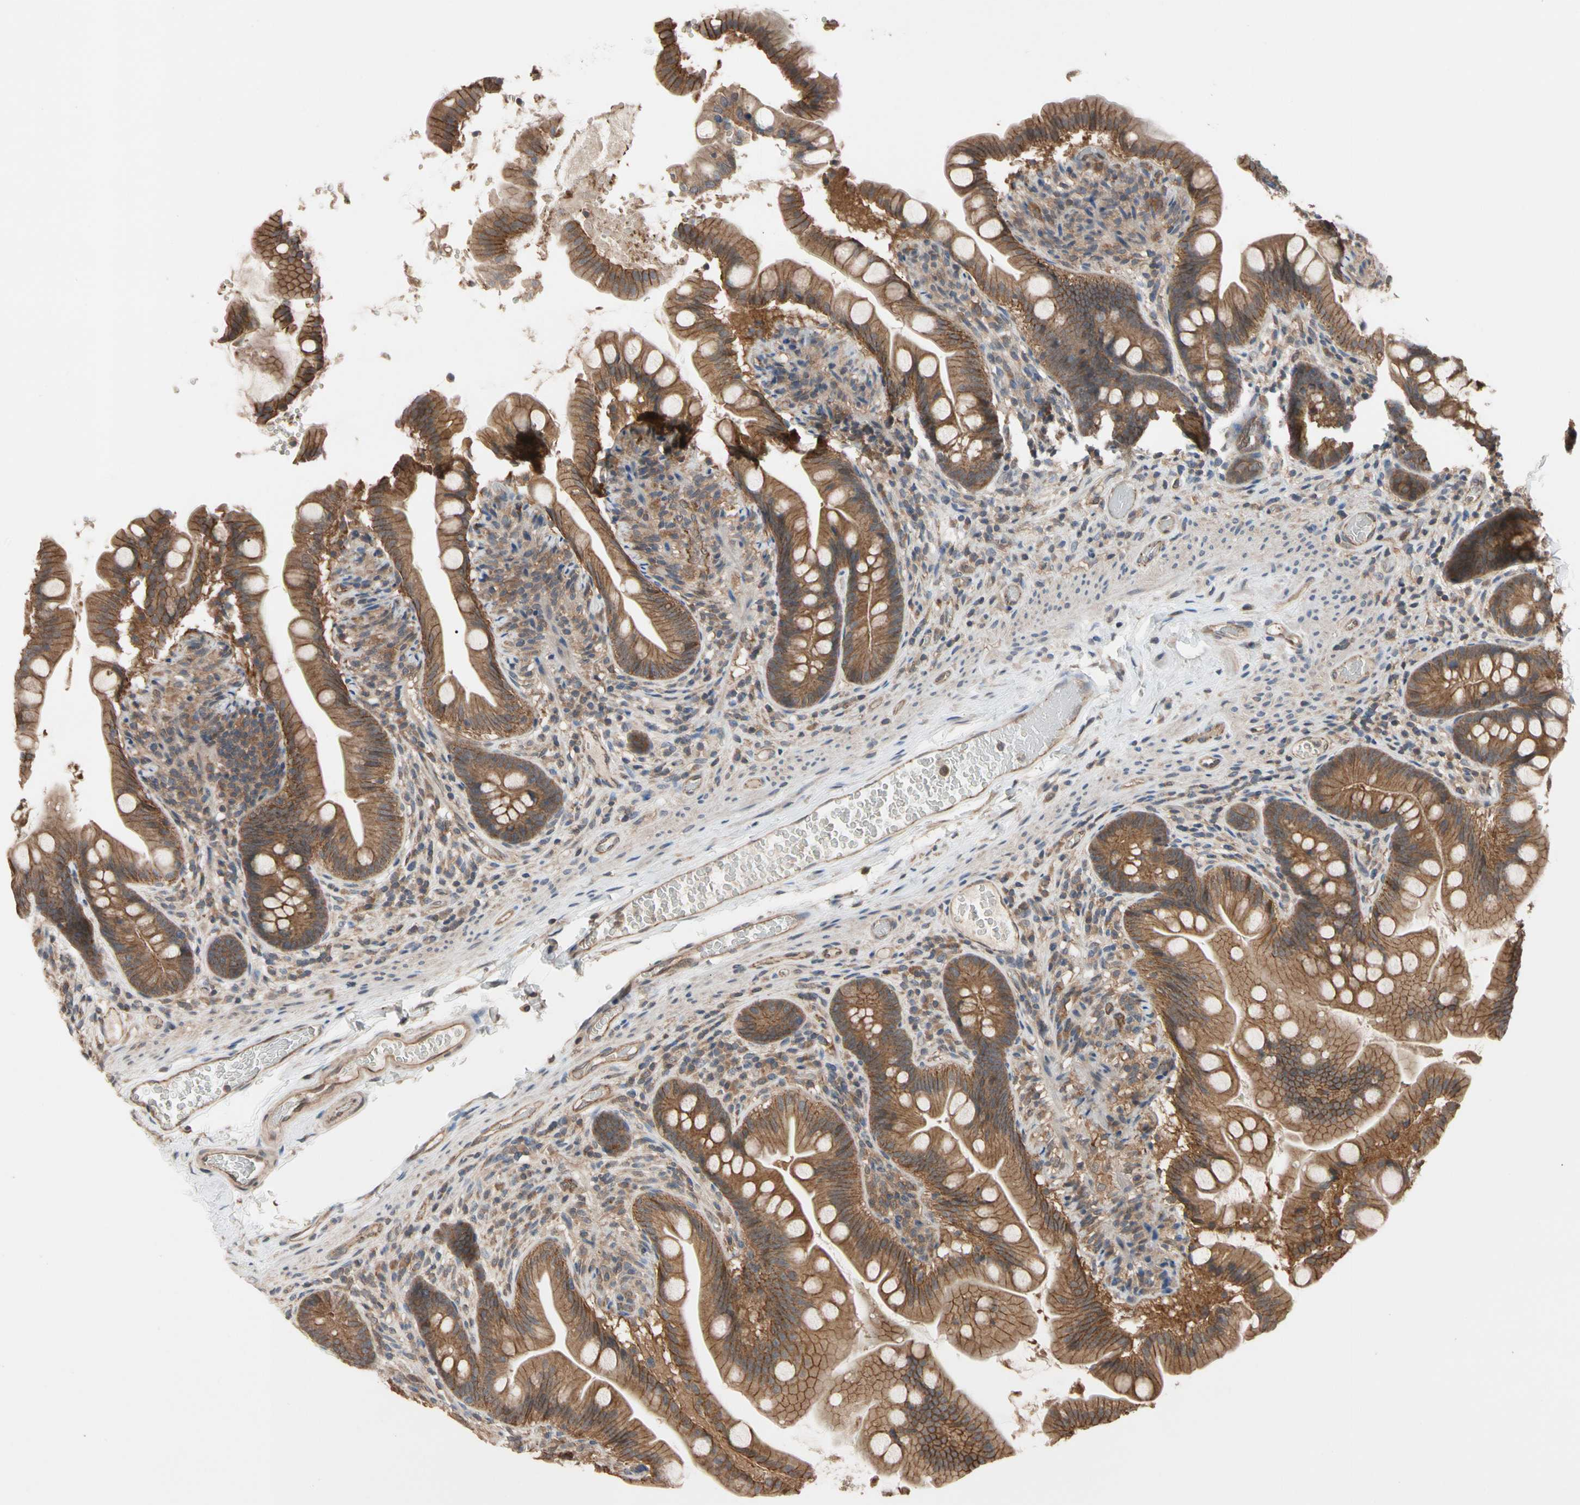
{"staining": {"intensity": "strong", "quantity": ">75%", "location": "cytoplasmic/membranous"}, "tissue": "small intestine", "cell_type": "Glandular cells", "image_type": "normal", "snomed": [{"axis": "morphology", "description": "Normal tissue, NOS"}, {"axis": "topography", "description": "Small intestine"}], "caption": "A brown stain highlights strong cytoplasmic/membranous positivity of a protein in glandular cells of benign human small intestine. (IHC, brightfield microscopy, high magnification).", "gene": "DPP8", "patient": {"sex": "female", "age": 56}}